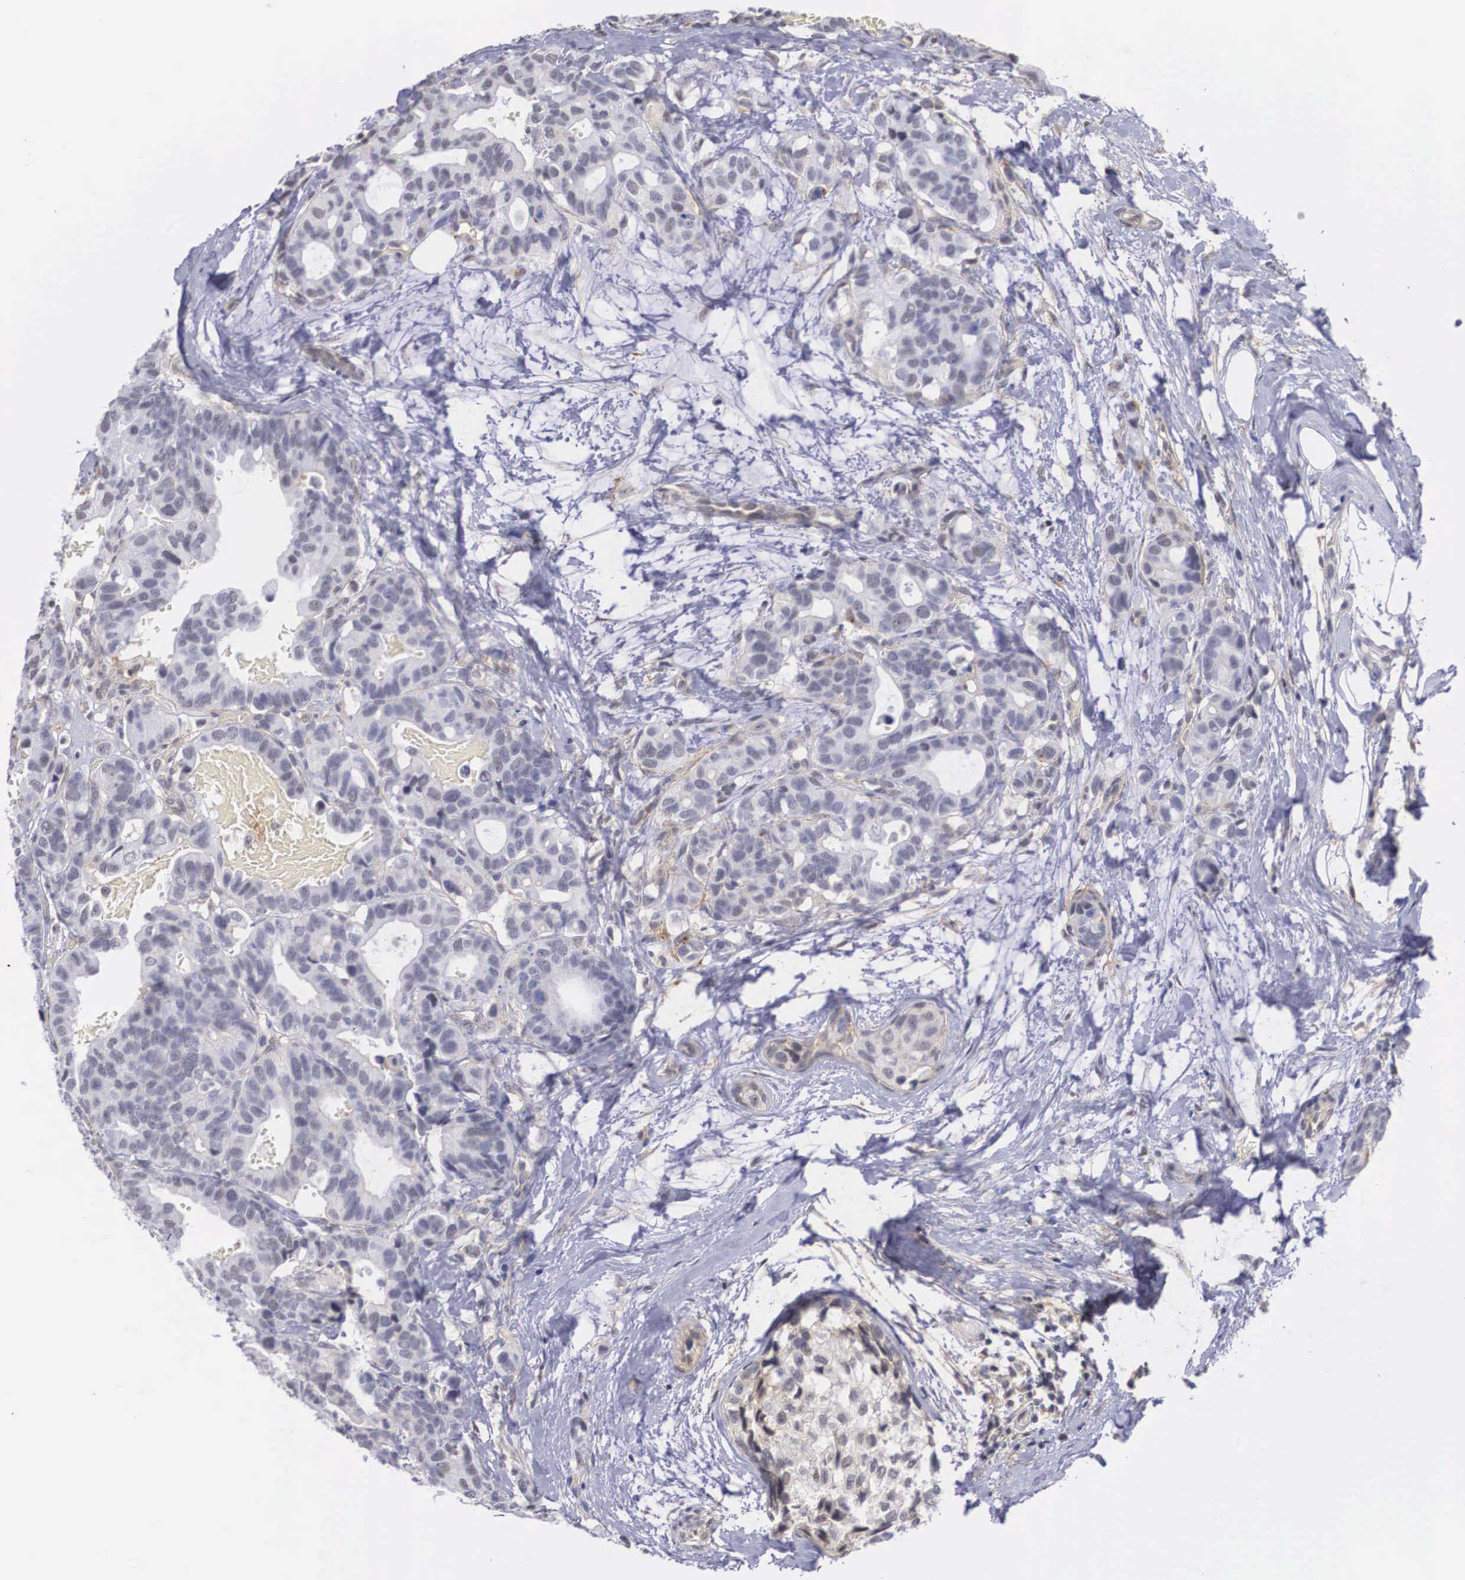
{"staining": {"intensity": "weak", "quantity": "<25%", "location": "nuclear"}, "tissue": "breast cancer", "cell_type": "Tumor cells", "image_type": "cancer", "snomed": [{"axis": "morphology", "description": "Duct carcinoma"}, {"axis": "topography", "description": "Breast"}], "caption": "IHC of infiltrating ductal carcinoma (breast) demonstrates no positivity in tumor cells. Nuclei are stained in blue.", "gene": "NR4A2", "patient": {"sex": "female", "age": 69}}